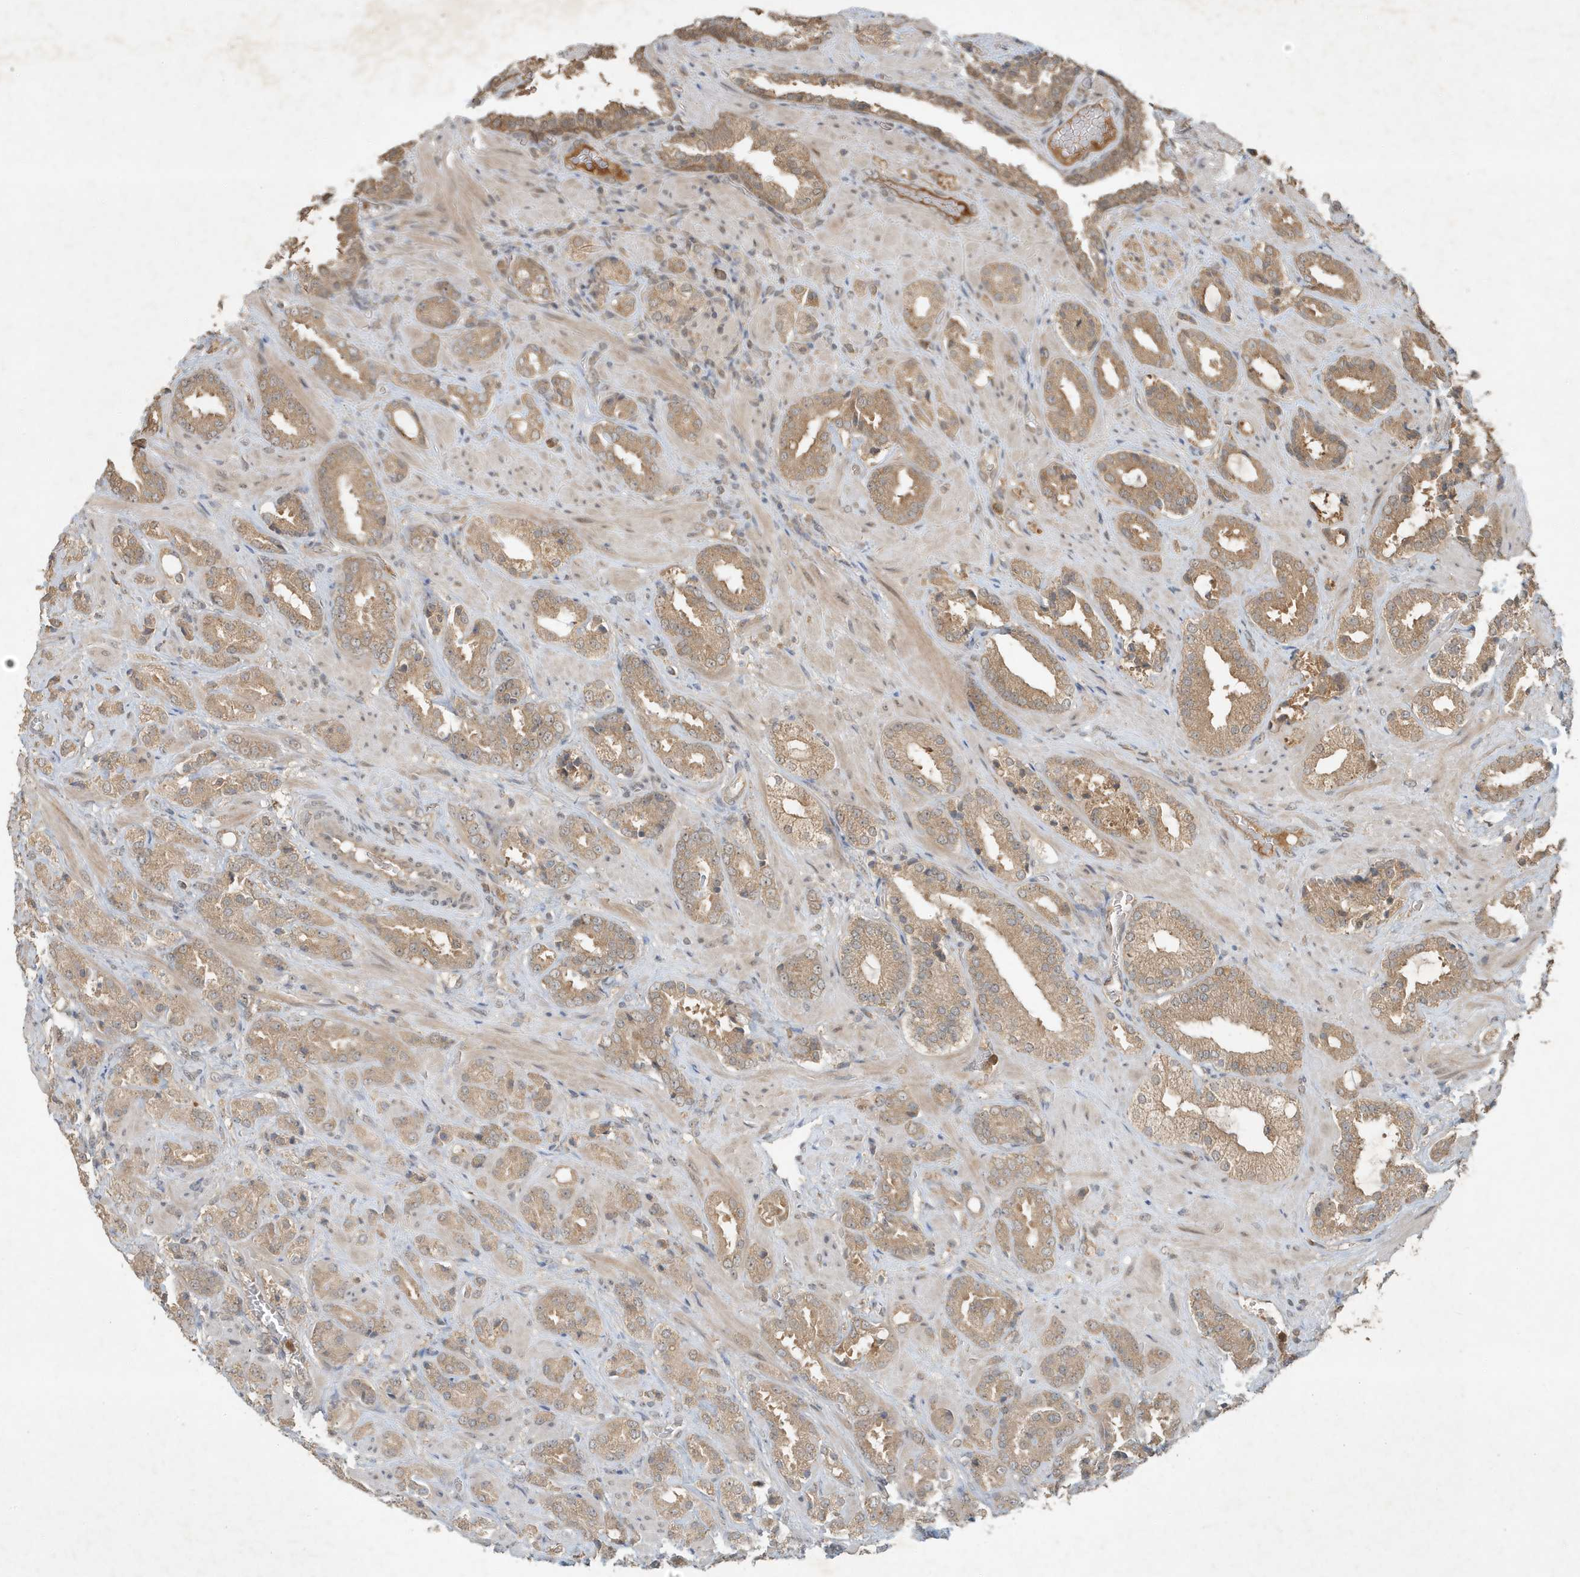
{"staining": {"intensity": "moderate", "quantity": ">75%", "location": "cytoplasmic/membranous"}, "tissue": "prostate cancer", "cell_type": "Tumor cells", "image_type": "cancer", "snomed": [{"axis": "morphology", "description": "Adenocarcinoma, High grade"}, {"axis": "topography", "description": "Prostate"}], "caption": "Brown immunohistochemical staining in human prostate adenocarcinoma (high-grade) exhibits moderate cytoplasmic/membranous staining in approximately >75% of tumor cells.", "gene": "ABCB9", "patient": {"sex": "male", "age": 64}}